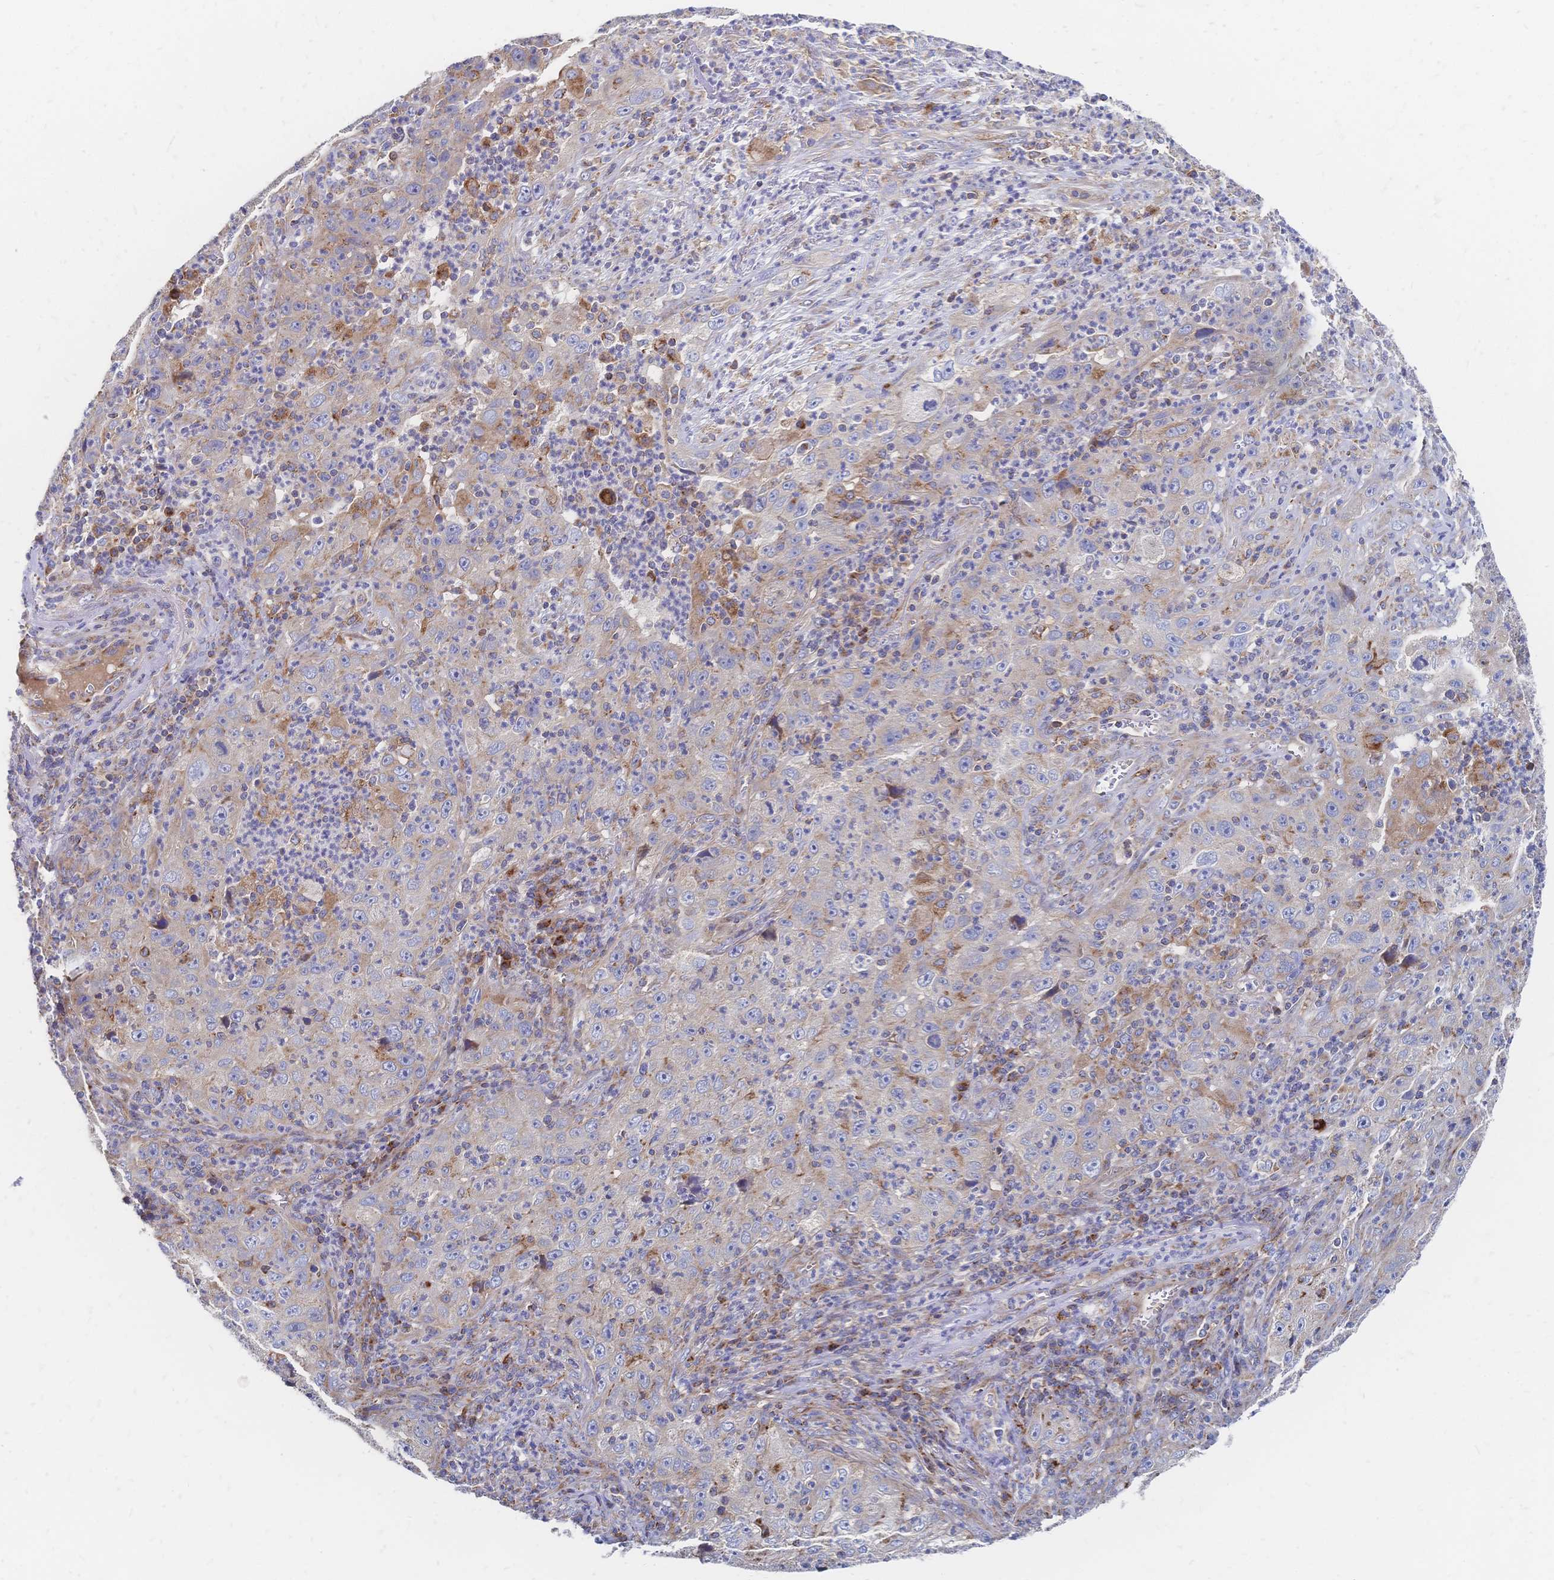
{"staining": {"intensity": "negative", "quantity": "none", "location": "none"}, "tissue": "lung cancer", "cell_type": "Tumor cells", "image_type": "cancer", "snomed": [{"axis": "morphology", "description": "Squamous cell carcinoma, NOS"}, {"axis": "topography", "description": "Lung"}], "caption": "Immunohistochemistry image of lung cancer stained for a protein (brown), which reveals no expression in tumor cells.", "gene": "SORBS1", "patient": {"sex": "male", "age": 71}}